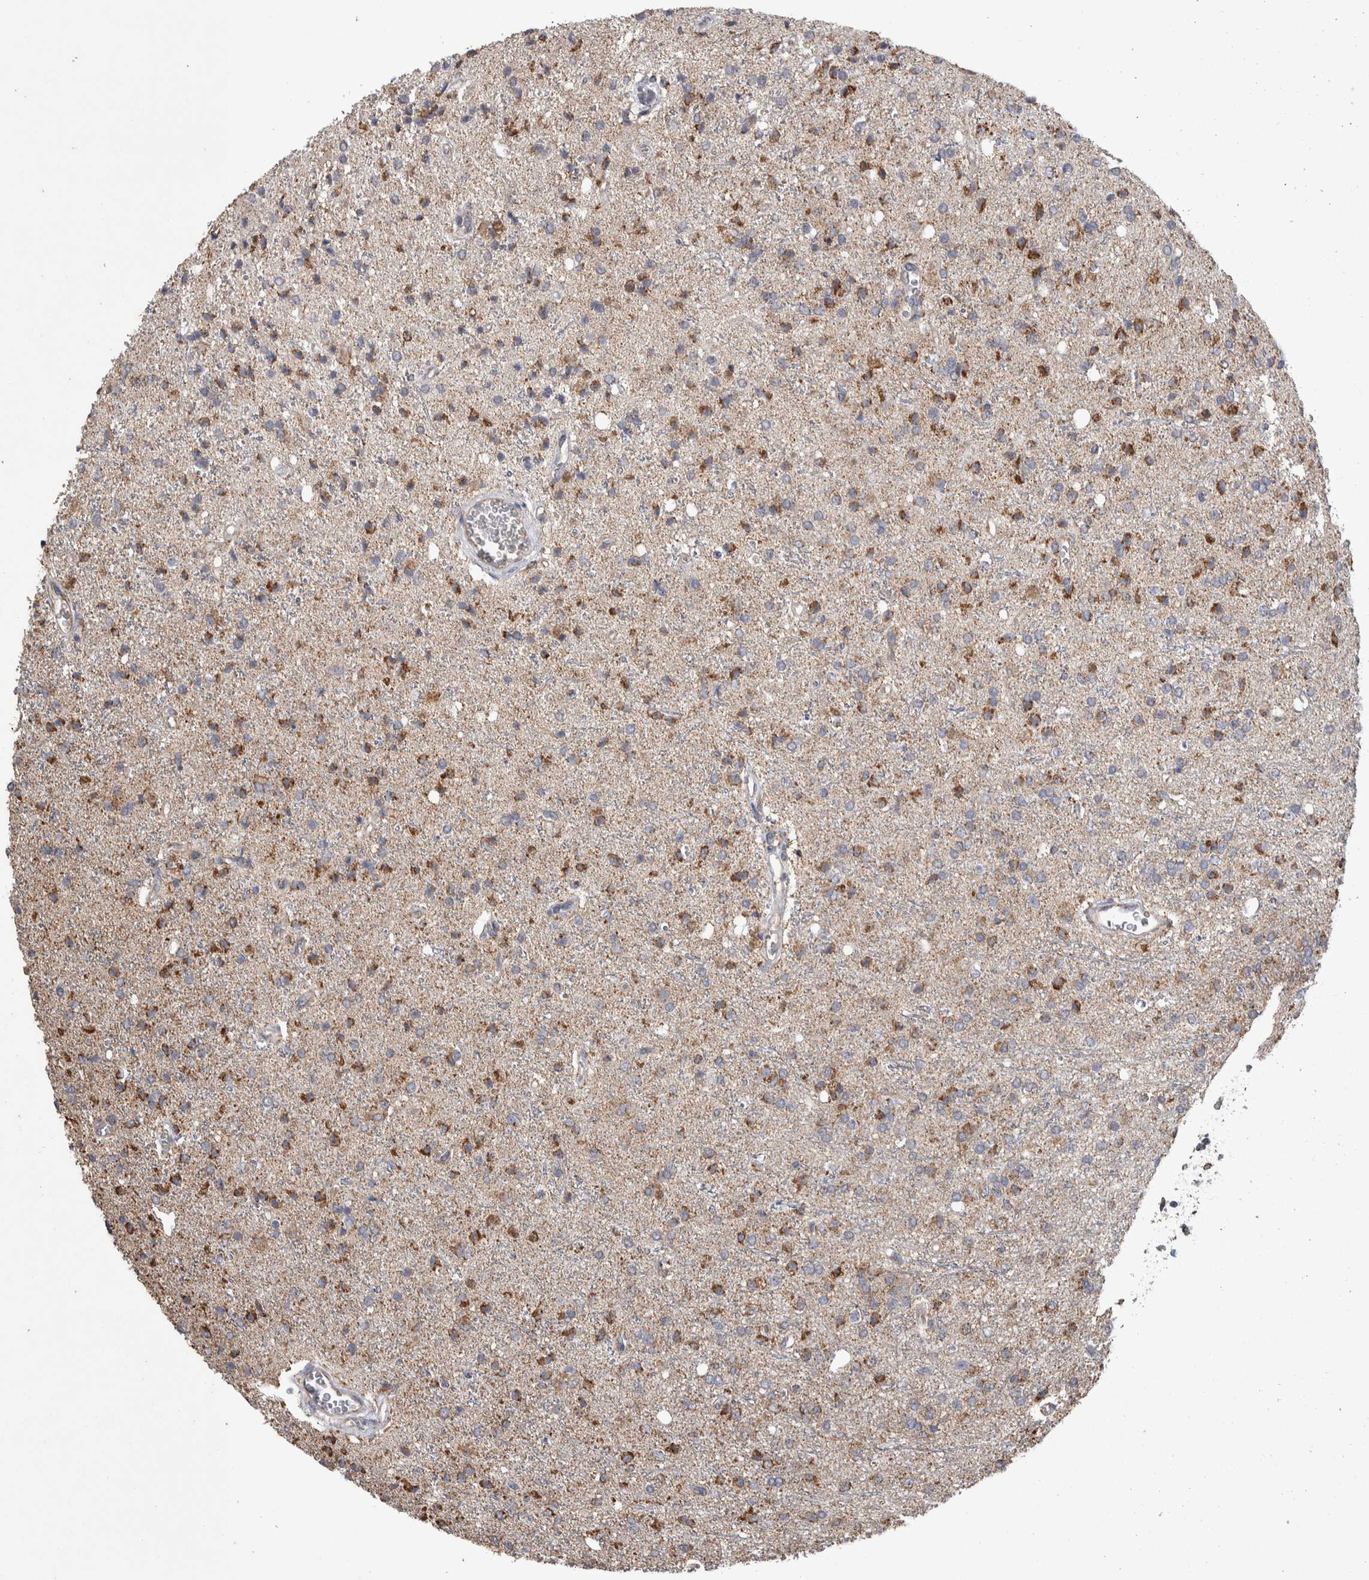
{"staining": {"intensity": "moderate", "quantity": ">75%", "location": "cytoplasmic/membranous"}, "tissue": "glioma", "cell_type": "Tumor cells", "image_type": "cancer", "snomed": [{"axis": "morphology", "description": "Glioma, malignant, High grade"}, {"axis": "topography", "description": "Brain"}], "caption": "DAB (3,3'-diaminobenzidine) immunohistochemical staining of glioma exhibits moderate cytoplasmic/membranous protein positivity in approximately >75% of tumor cells.", "gene": "SCO1", "patient": {"sex": "male", "age": 47}}